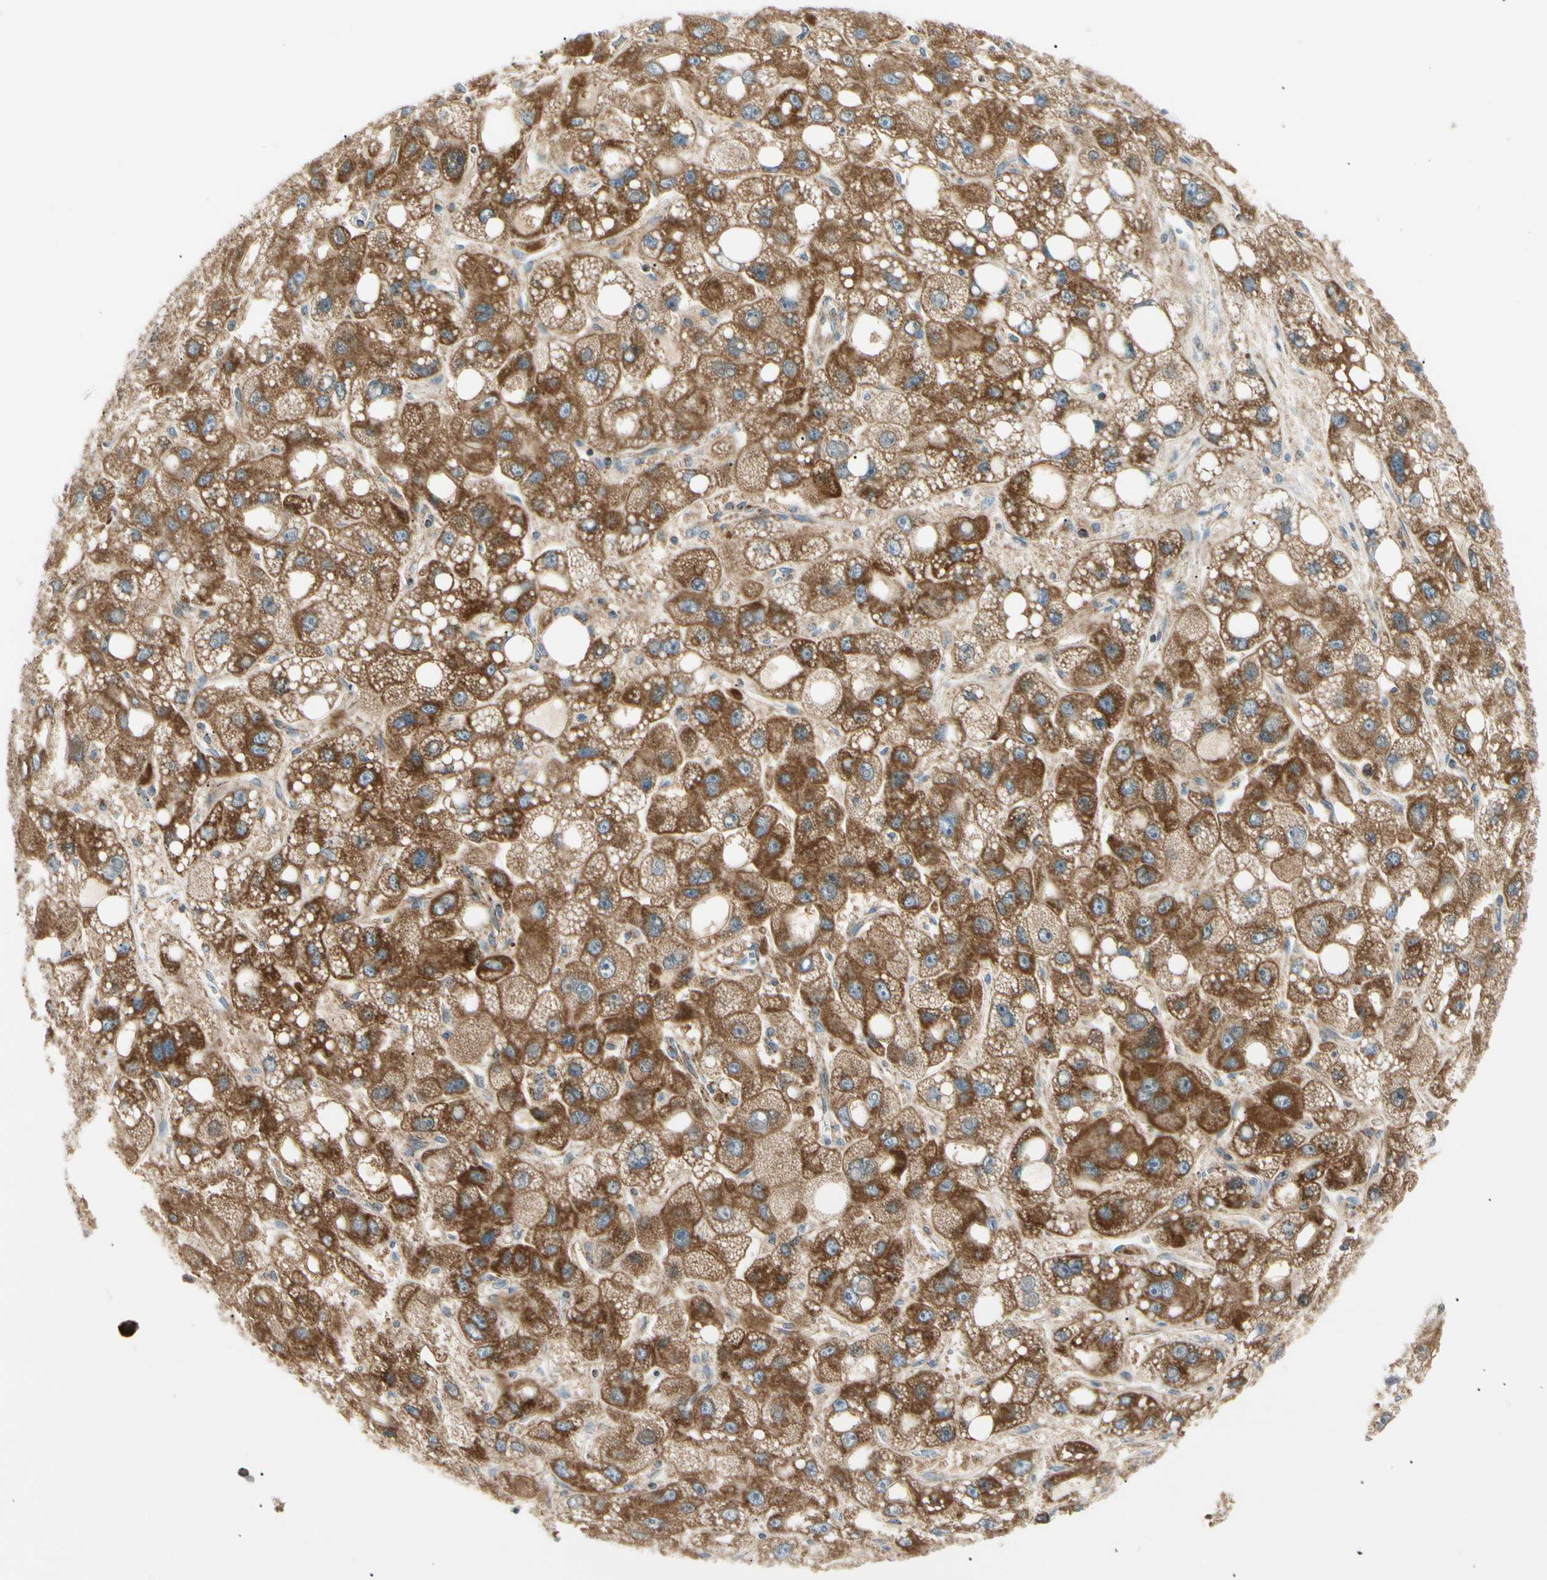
{"staining": {"intensity": "strong", "quantity": ">75%", "location": "cytoplasmic/membranous"}, "tissue": "liver cancer", "cell_type": "Tumor cells", "image_type": "cancer", "snomed": [{"axis": "morphology", "description": "Carcinoma, Hepatocellular, NOS"}, {"axis": "topography", "description": "Liver"}], "caption": "This image exhibits immunohistochemistry staining of hepatocellular carcinoma (liver), with high strong cytoplasmic/membranous expression in about >75% of tumor cells.", "gene": "TBC1D10A", "patient": {"sex": "male", "age": 55}}